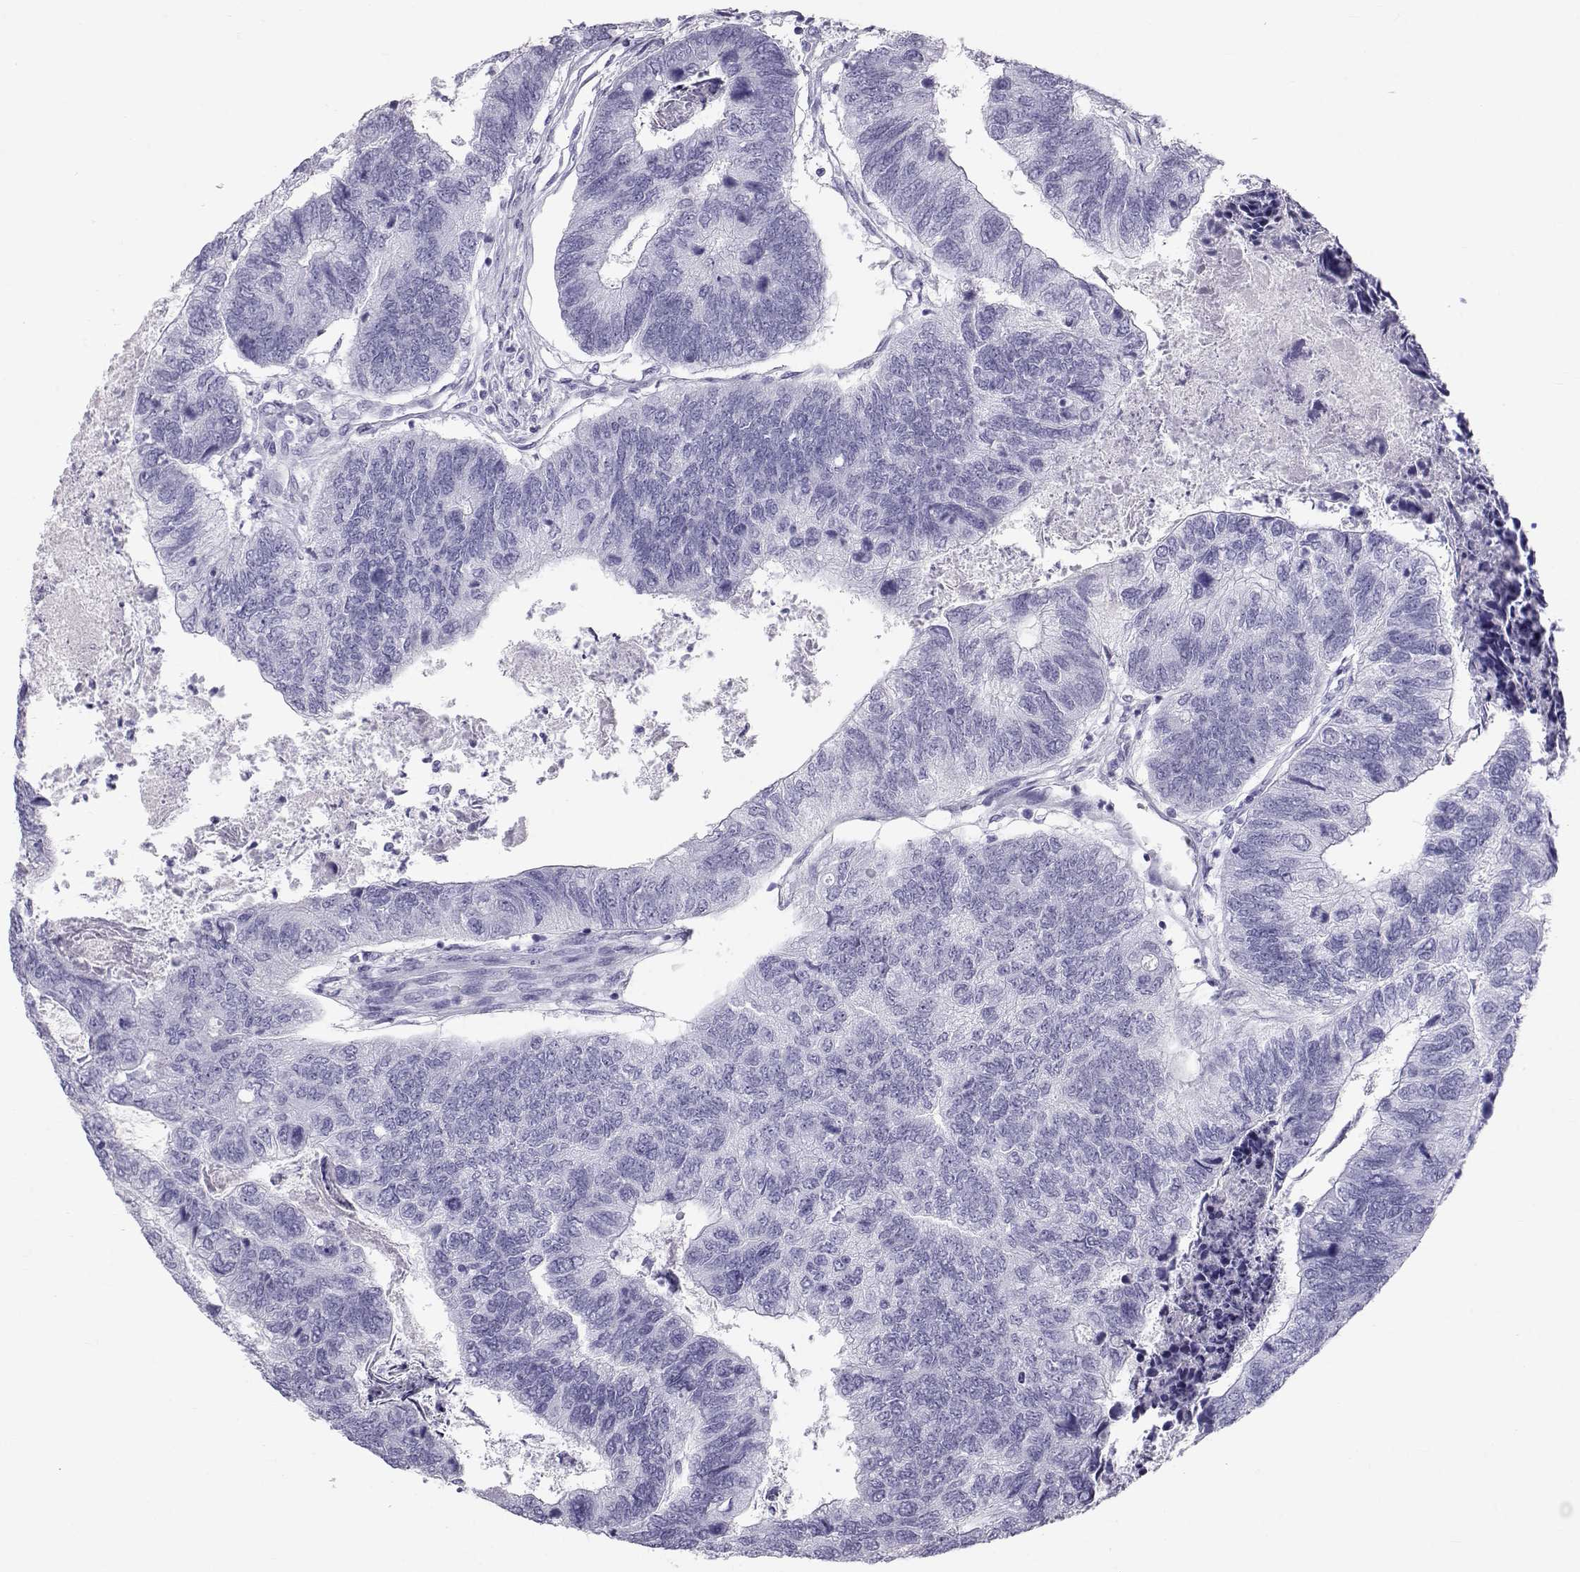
{"staining": {"intensity": "negative", "quantity": "none", "location": "none"}, "tissue": "colorectal cancer", "cell_type": "Tumor cells", "image_type": "cancer", "snomed": [{"axis": "morphology", "description": "Adenocarcinoma, NOS"}, {"axis": "topography", "description": "Colon"}], "caption": "An image of colorectal adenocarcinoma stained for a protein displays no brown staining in tumor cells.", "gene": "RD3", "patient": {"sex": "female", "age": 67}}